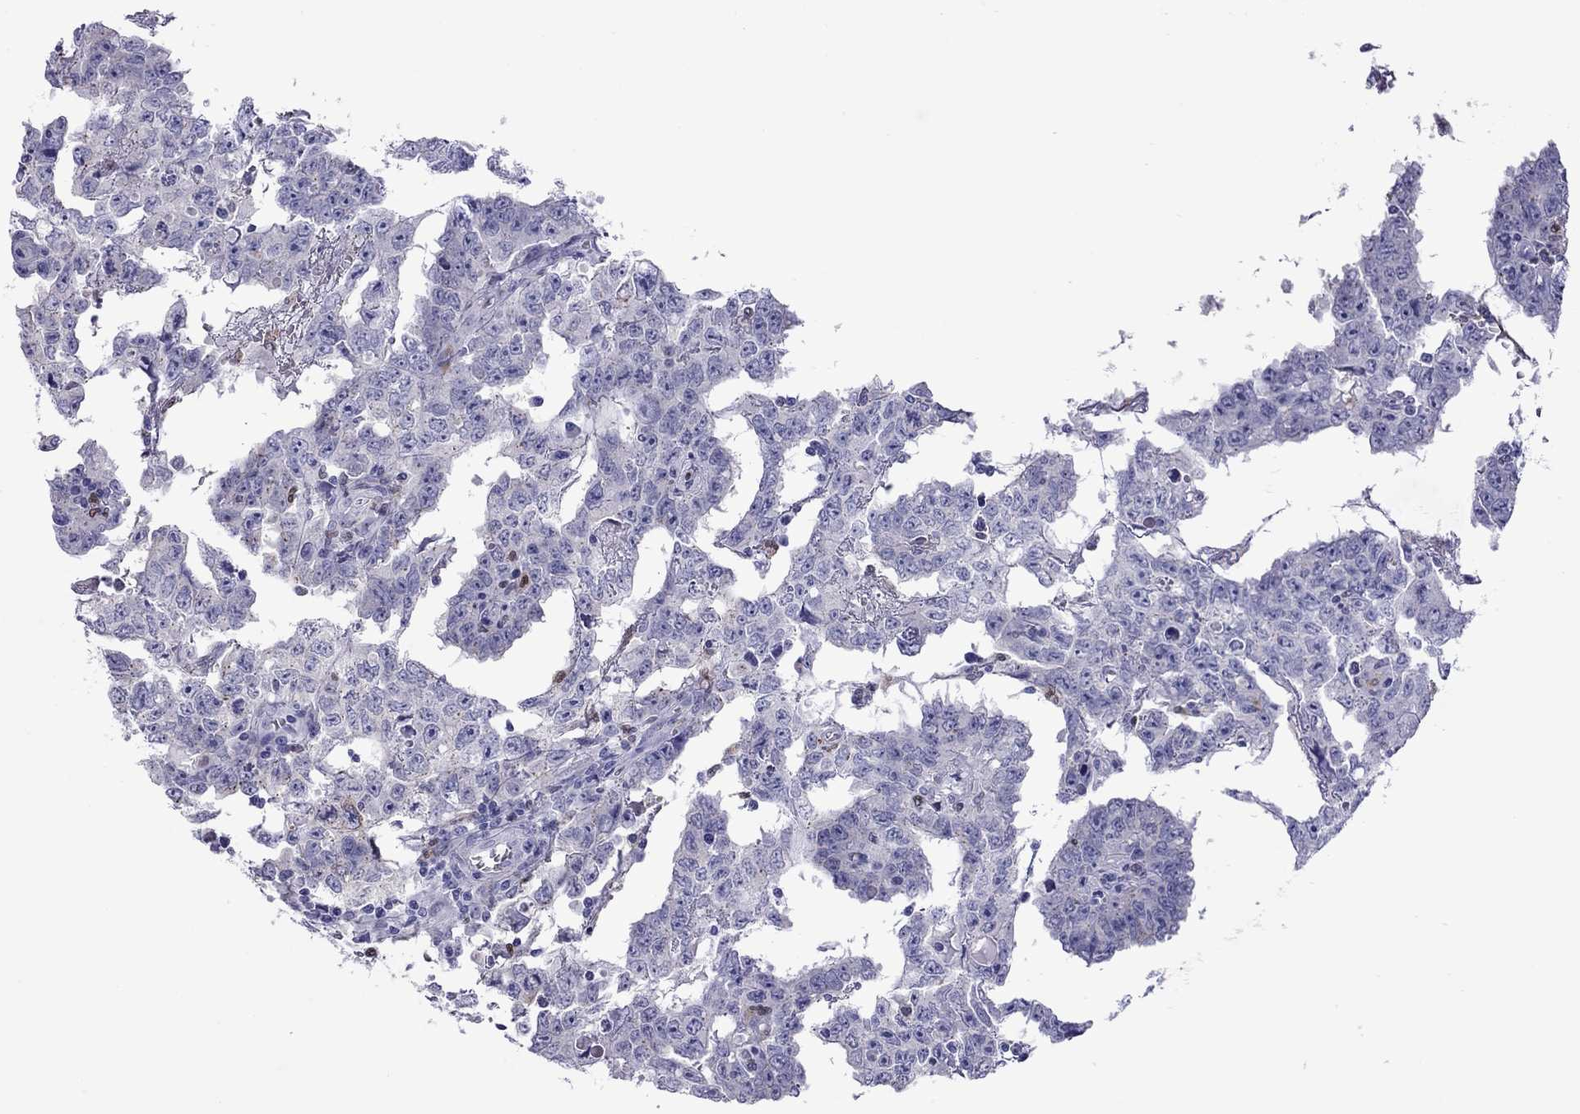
{"staining": {"intensity": "negative", "quantity": "none", "location": "none"}, "tissue": "testis cancer", "cell_type": "Tumor cells", "image_type": "cancer", "snomed": [{"axis": "morphology", "description": "Carcinoma, Embryonal, NOS"}, {"axis": "topography", "description": "Testis"}], "caption": "High magnification brightfield microscopy of testis embryonal carcinoma stained with DAB (3,3'-diaminobenzidine) (brown) and counterstained with hematoxylin (blue): tumor cells show no significant expression.", "gene": "SLAMF1", "patient": {"sex": "male", "age": 22}}